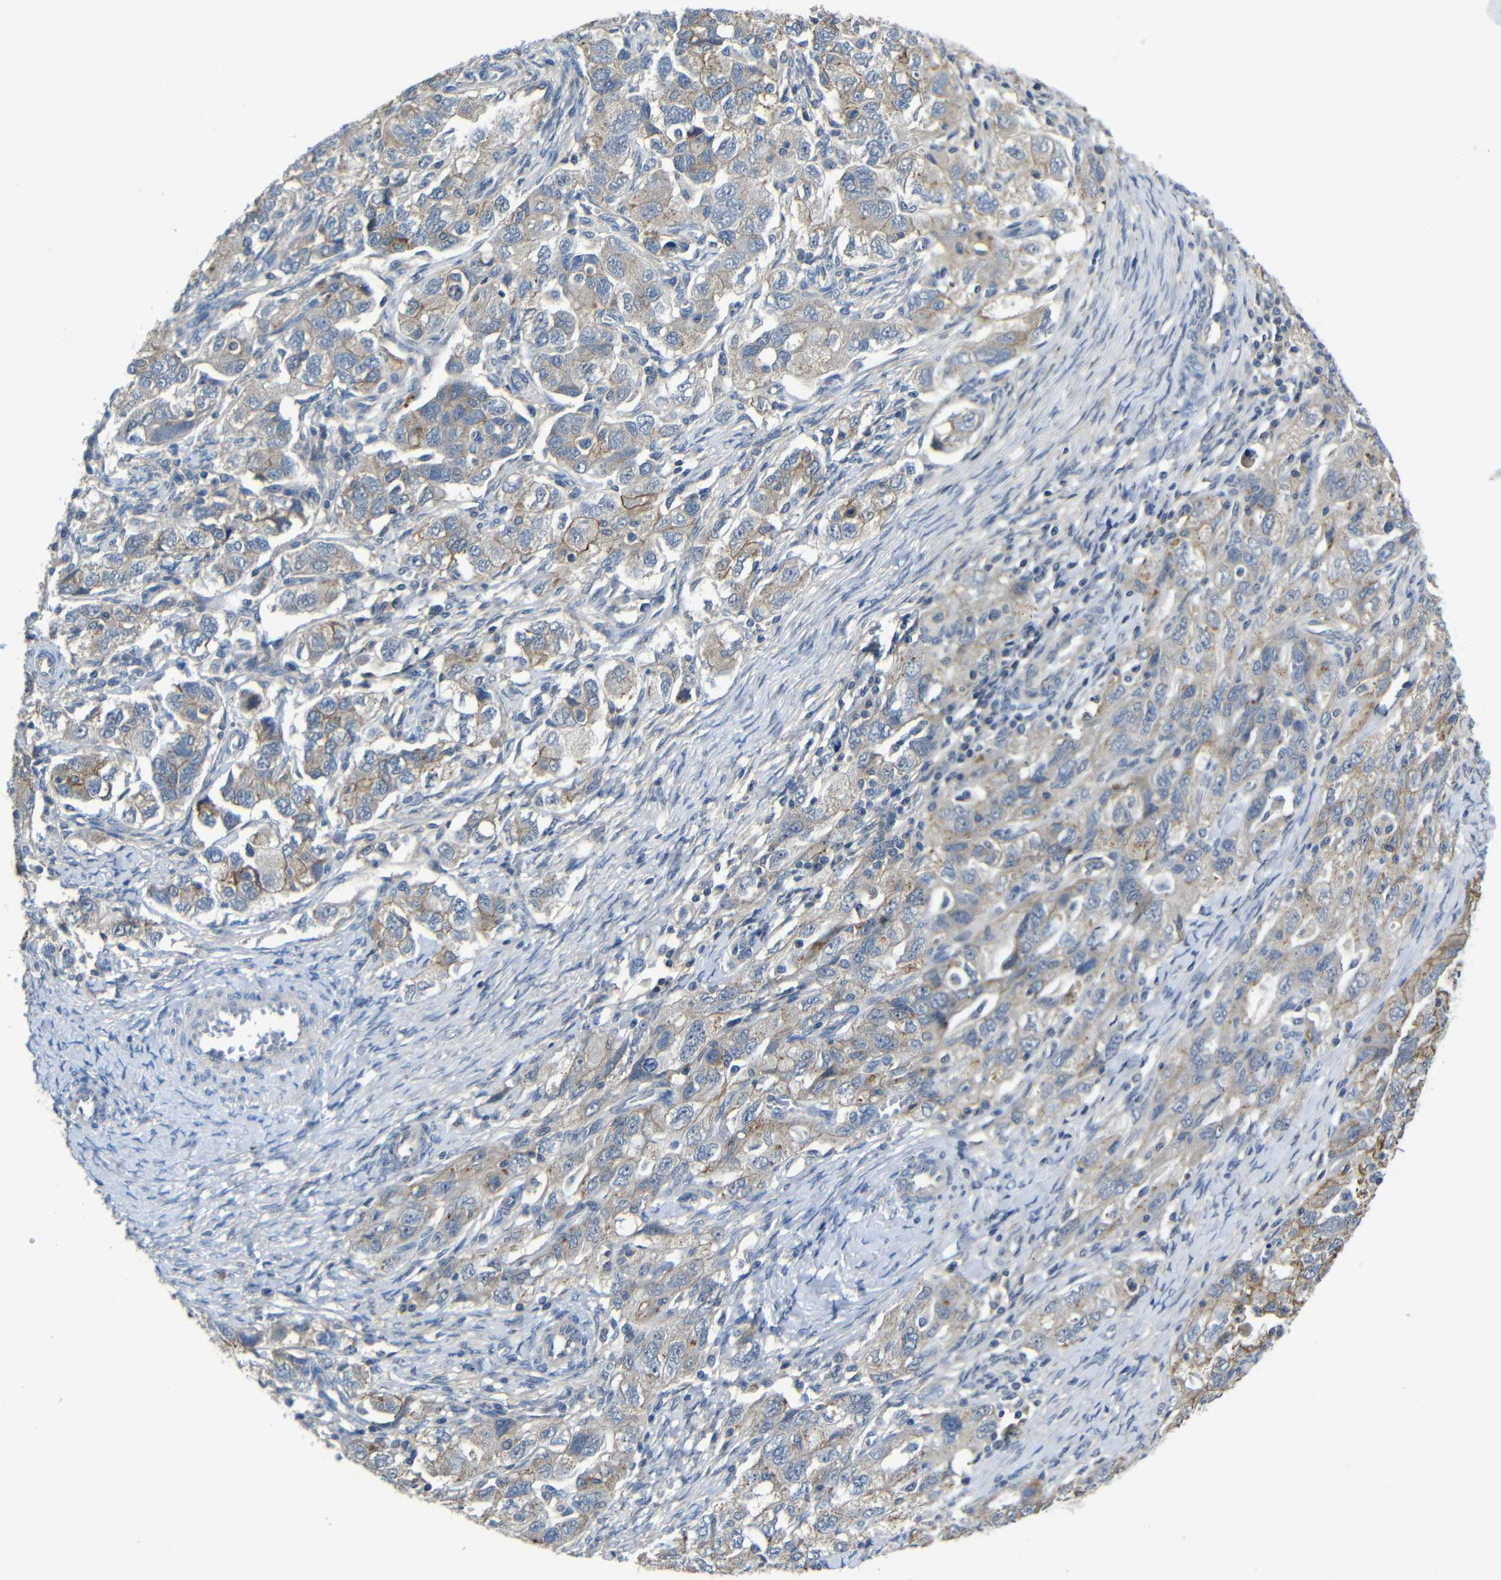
{"staining": {"intensity": "weak", "quantity": "25%-75%", "location": "cytoplasmic/membranous"}, "tissue": "ovarian cancer", "cell_type": "Tumor cells", "image_type": "cancer", "snomed": [{"axis": "morphology", "description": "Carcinoma, NOS"}, {"axis": "morphology", "description": "Cystadenocarcinoma, serous, NOS"}, {"axis": "topography", "description": "Ovary"}], "caption": "Serous cystadenocarcinoma (ovarian) was stained to show a protein in brown. There is low levels of weak cytoplasmic/membranous expression in approximately 25%-75% of tumor cells.", "gene": "ZNF90", "patient": {"sex": "female", "age": 69}}